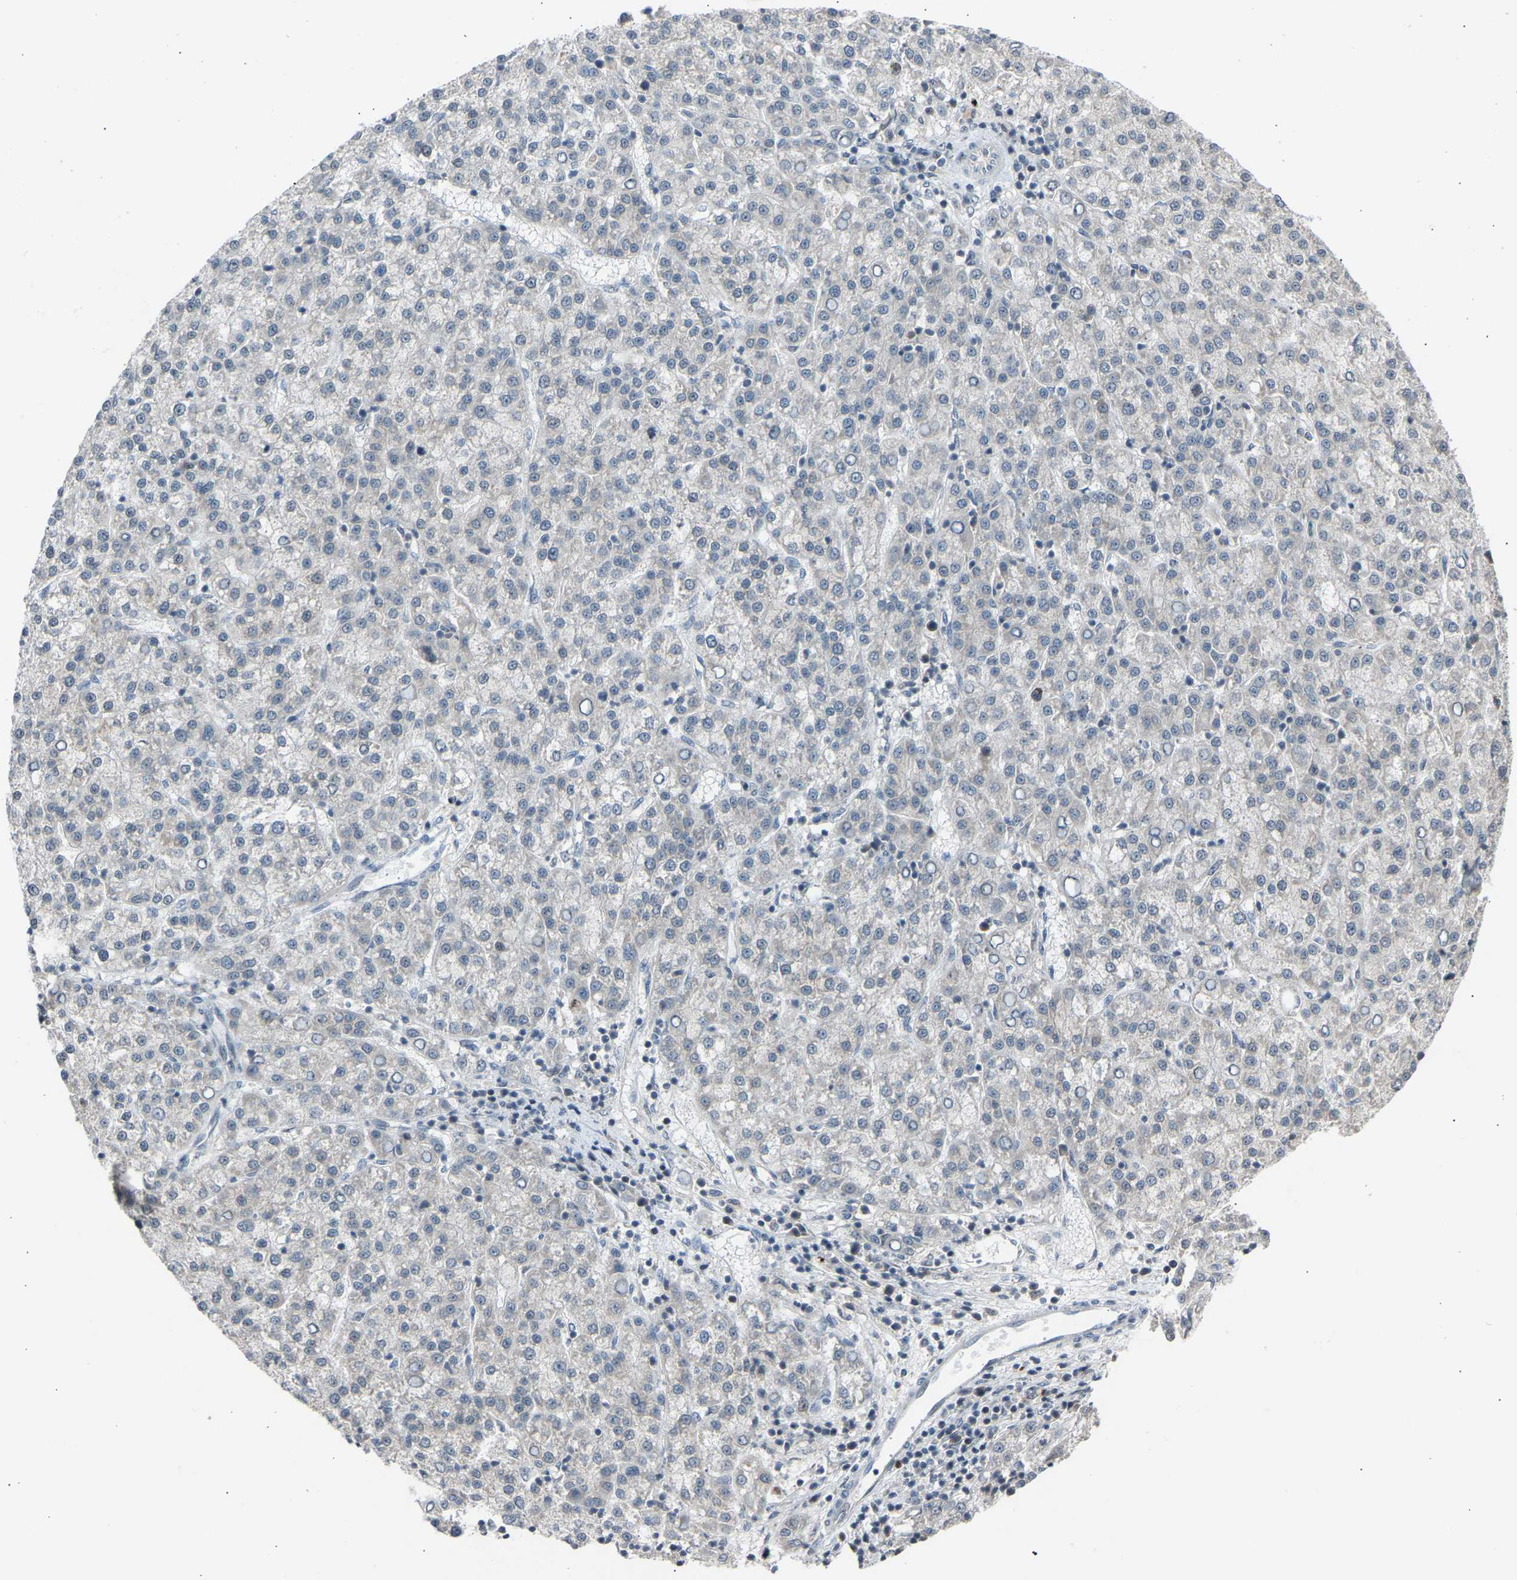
{"staining": {"intensity": "negative", "quantity": "none", "location": "none"}, "tissue": "liver cancer", "cell_type": "Tumor cells", "image_type": "cancer", "snomed": [{"axis": "morphology", "description": "Carcinoma, Hepatocellular, NOS"}, {"axis": "topography", "description": "Liver"}], "caption": "There is no significant expression in tumor cells of liver cancer (hepatocellular carcinoma). (Brightfield microscopy of DAB immunohistochemistry at high magnification).", "gene": "SLIRP", "patient": {"sex": "female", "age": 58}}